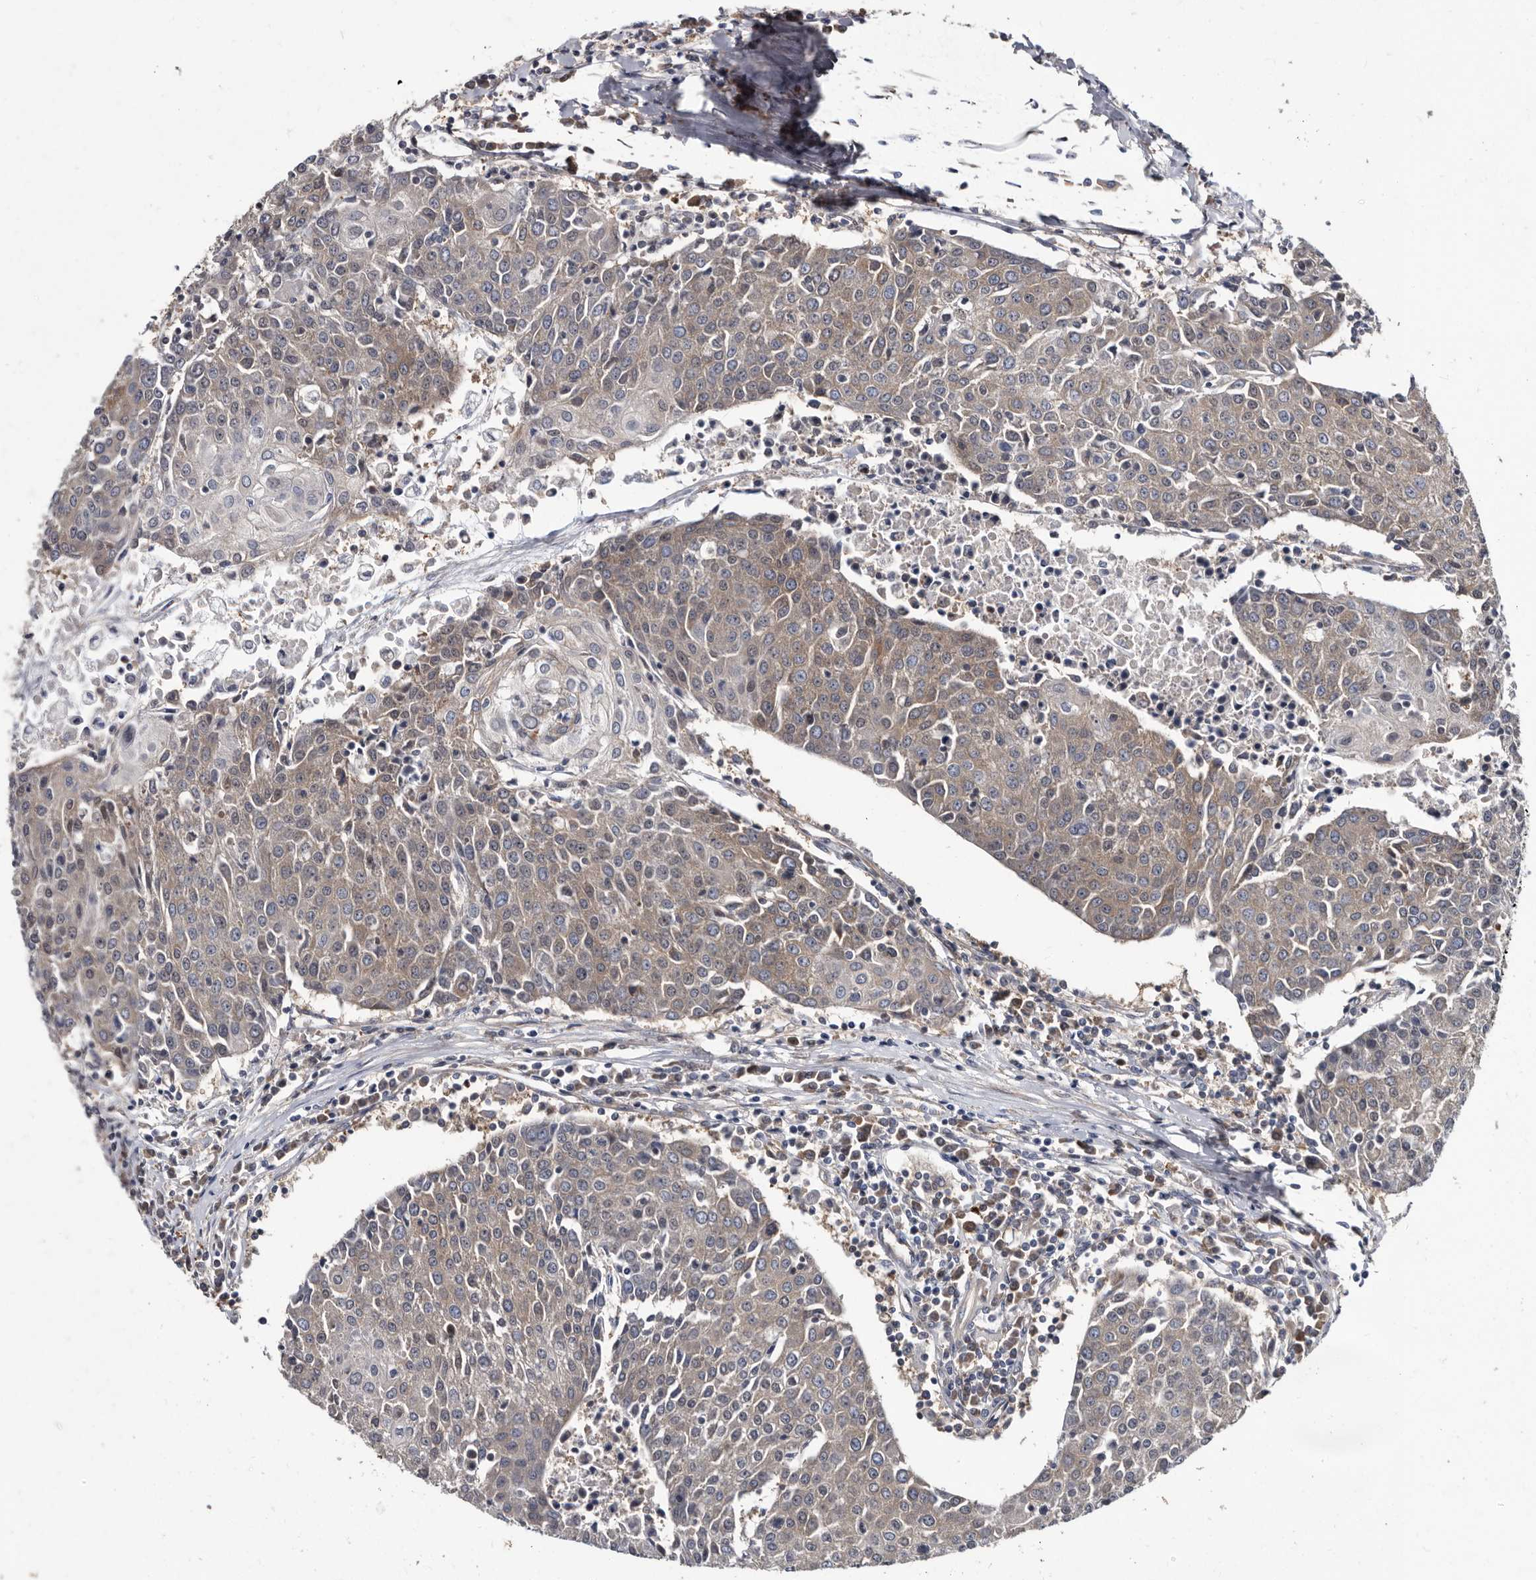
{"staining": {"intensity": "weak", "quantity": "25%-75%", "location": "cytoplasmic/membranous"}, "tissue": "urothelial cancer", "cell_type": "Tumor cells", "image_type": "cancer", "snomed": [{"axis": "morphology", "description": "Urothelial carcinoma, High grade"}, {"axis": "topography", "description": "Urinary bladder"}], "caption": "Protein analysis of high-grade urothelial carcinoma tissue reveals weak cytoplasmic/membranous positivity in about 25%-75% of tumor cells.", "gene": "ABCF2", "patient": {"sex": "female", "age": 85}}